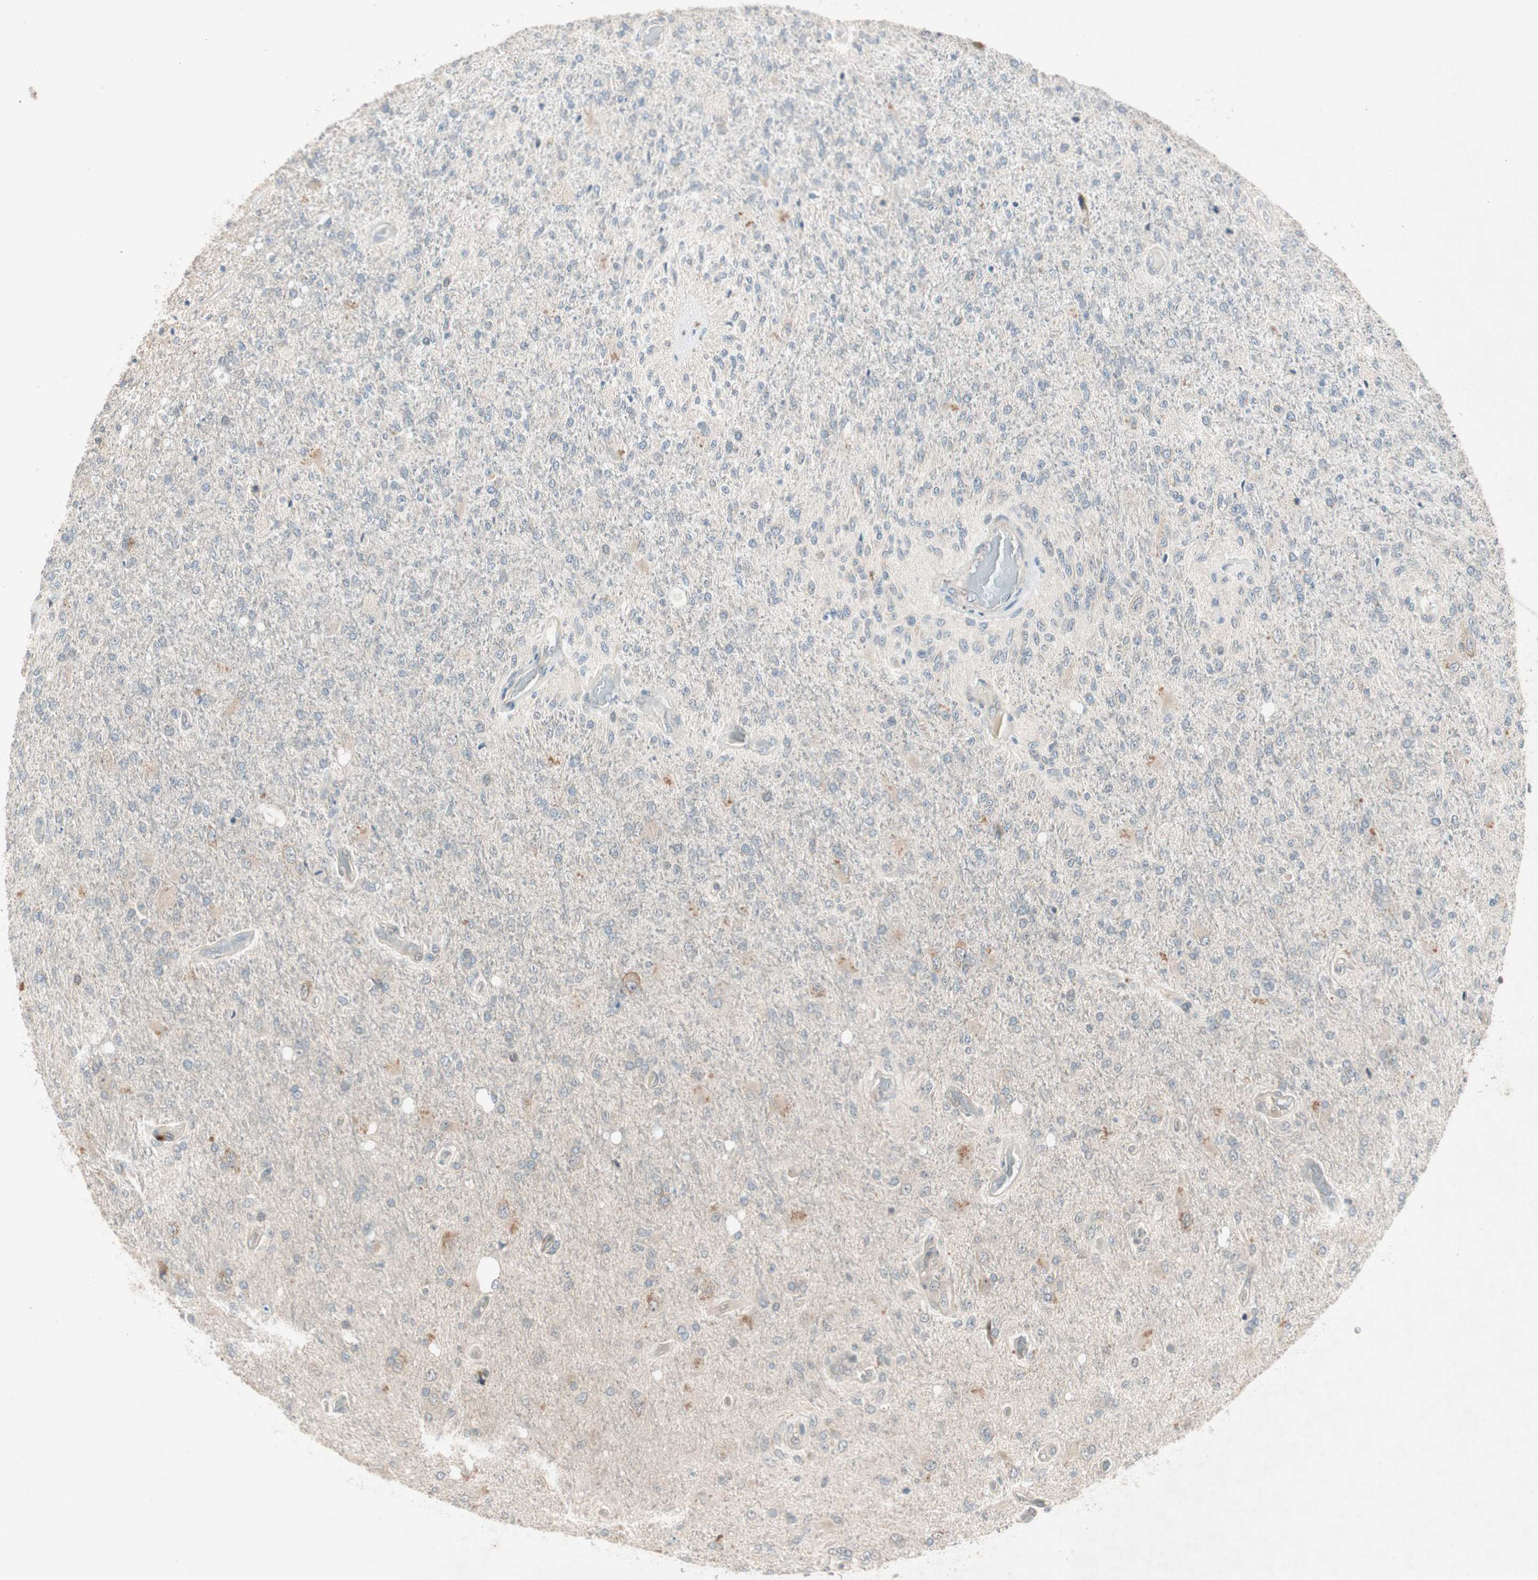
{"staining": {"intensity": "weak", "quantity": "<25%", "location": "cytoplasmic/membranous"}, "tissue": "glioma", "cell_type": "Tumor cells", "image_type": "cancer", "snomed": [{"axis": "morphology", "description": "Normal tissue, NOS"}, {"axis": "morphology", "description": "Glioma, malignant, High grade"}, {"axis": "topography", "description": "Cerebral cortex"}], "caption": "Immunohistochemical staining of human glioma exhibits no significant positivity in tumor cells.", "gene": "PGBD1", "patient": {"sex": "male", "age": 77}}